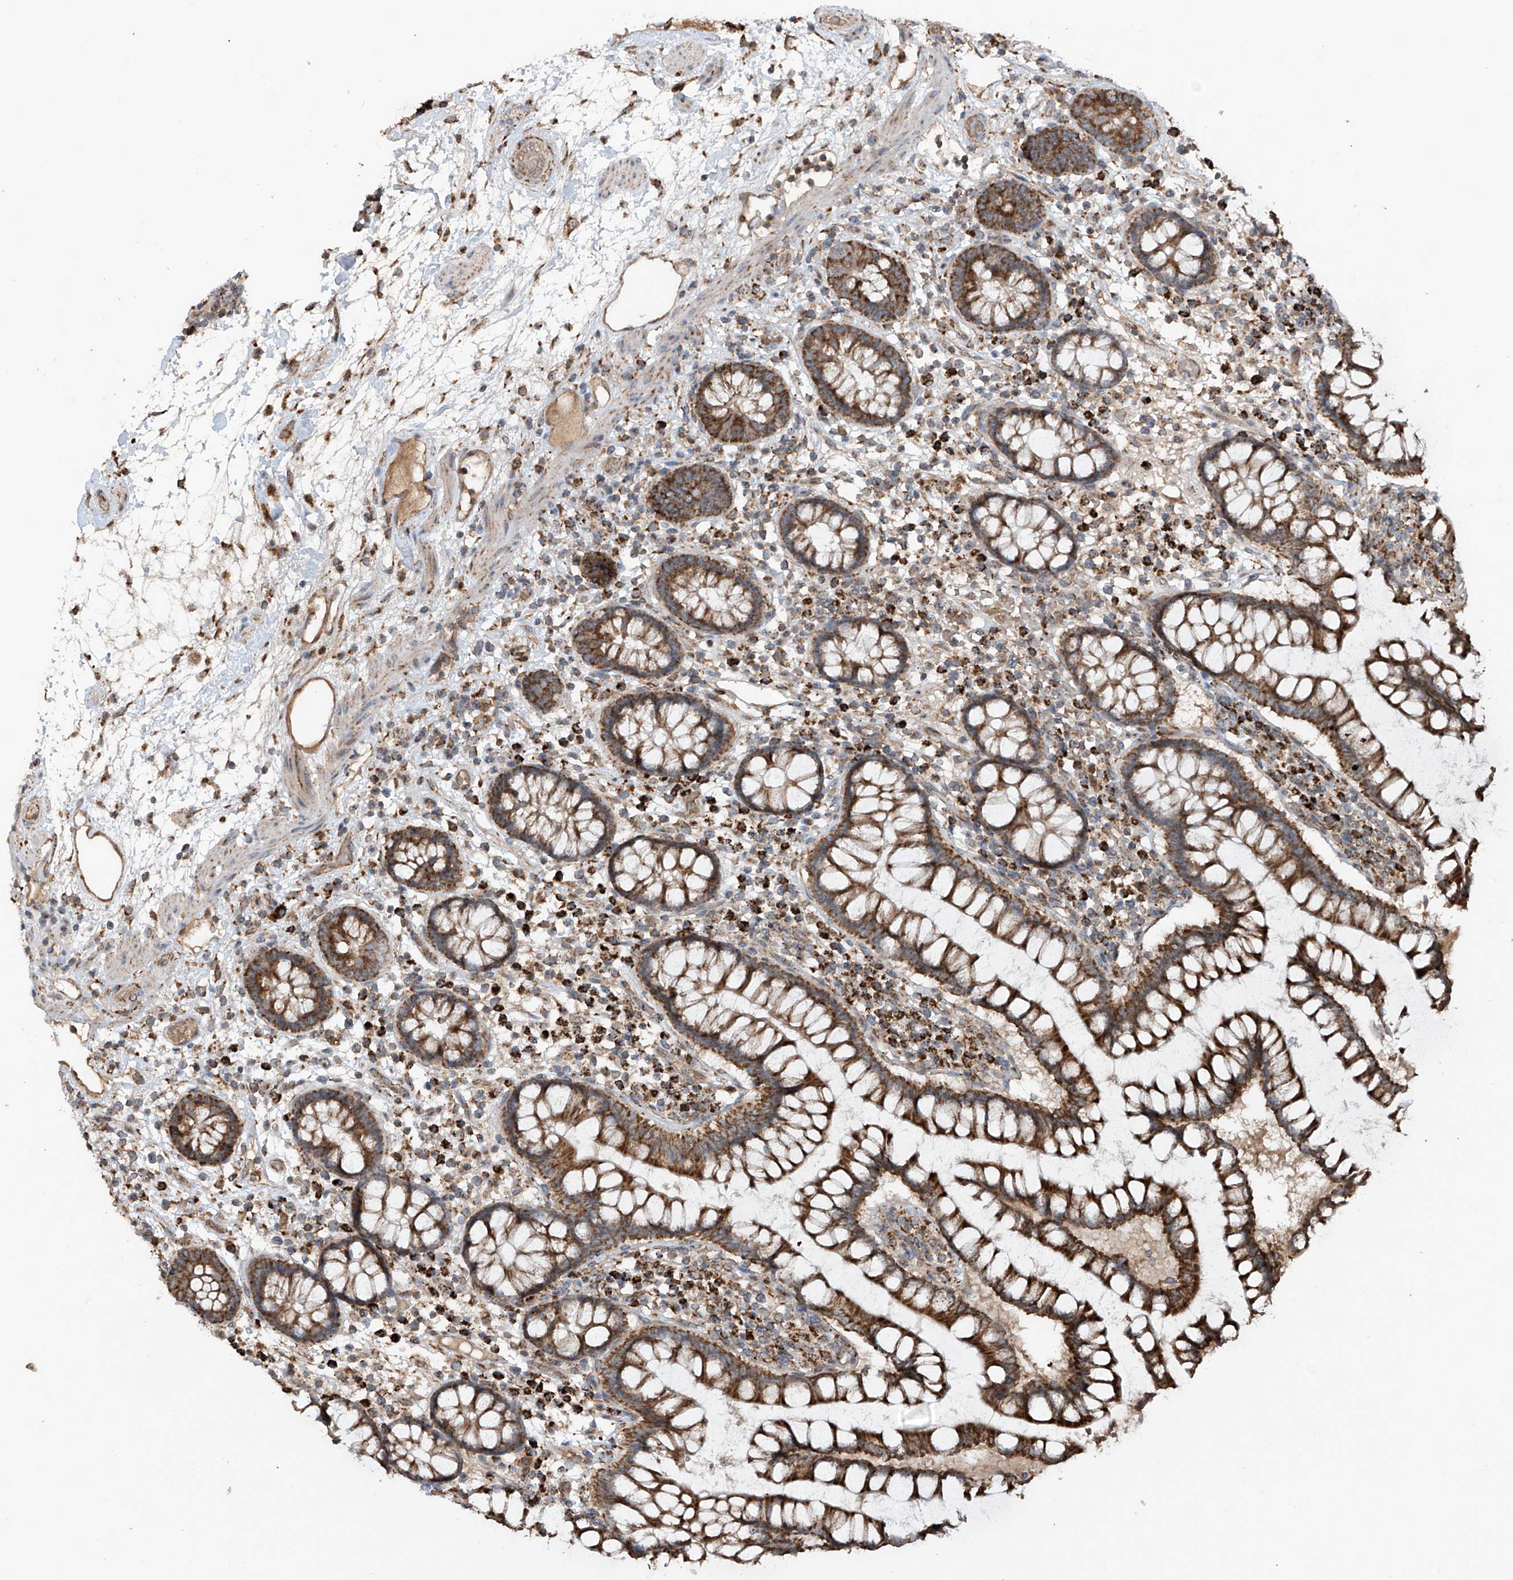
{"staining": {"intensity": "moderate", "quantity": ">75%", "location": "cytoplasmic/membranous"}, "tissue": "colon", "cell_type": "Endothelial cells", "image_type": "normal", "snomed": [{"axis": "morphology", "description": "Normal tissue, NOS"}, {"axis": "topography", "description": "Colon"}], "caption": "Brown immunohistochemical staining in benign colon shows moderate cytoplasmic/membranous expression in about >75% of endothelial cells. (IHC, brightfield microscopy, high magnification).", "gene": "SAMD3", "patient": {"sex": "female", "age": 79}}